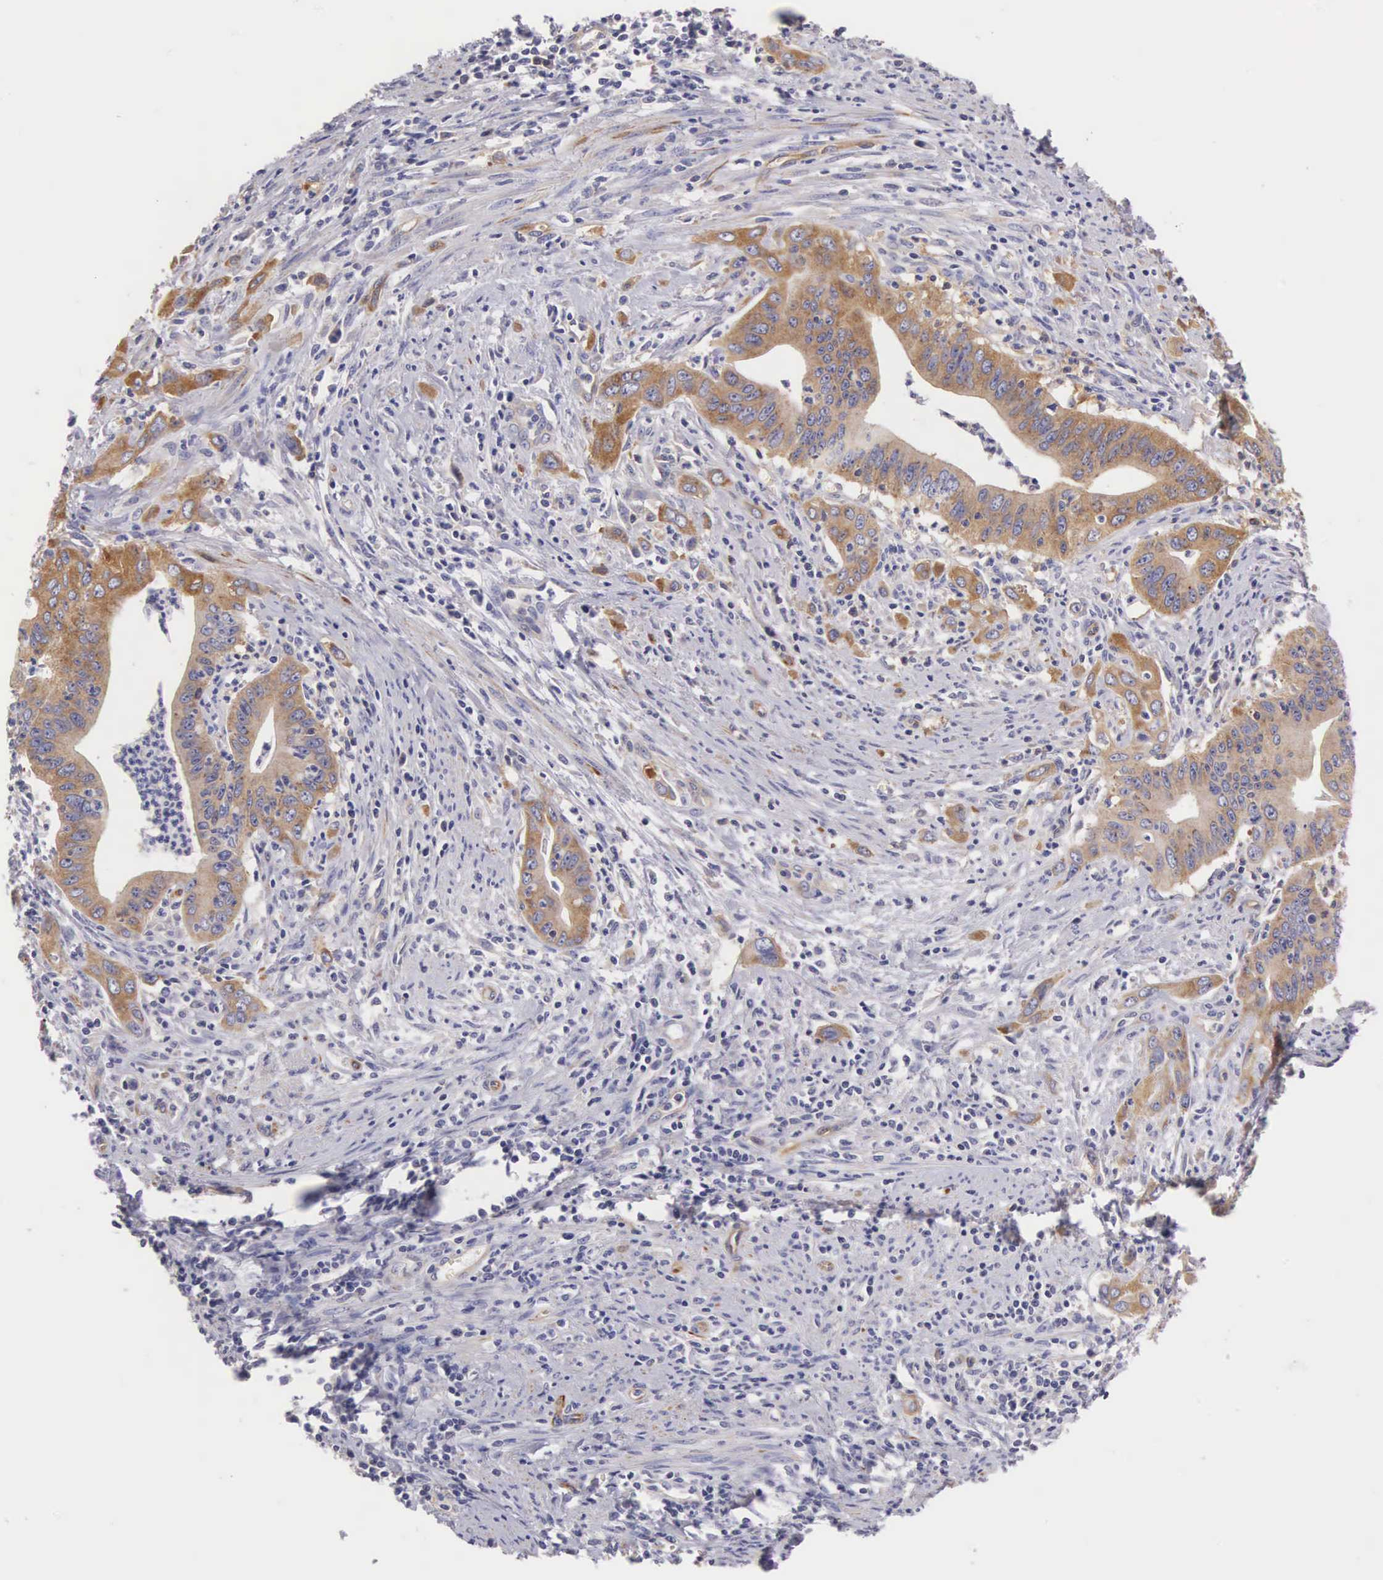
{"staining": {"intensity": "moderate", "quantity": ">75%", "location": "cytoplasmic/membranous"}, "tissue": "cervical cancer", "cell_type": "Tumor cells", "image_type": "cancer", "snomed": [{"axis": "morphology", "description": "Normal tissue, NOS"}, {"axis": "morphology", "description": "Adenocarcinoma, NOS"}, {"axis": "topography", "description": "Cervix"}], "caption": "Cervical cancer (adenocarcinoma) stained with DAB (3,3'-diaminobenzidine) immunohistochemistry (IHC) reveals medium levels of moderate cytoplasmic/membranous positivity in approximately >75% of tumor cells.", "gene": "OSBPL3", "patient": {"sex": "female", "age": 34}}